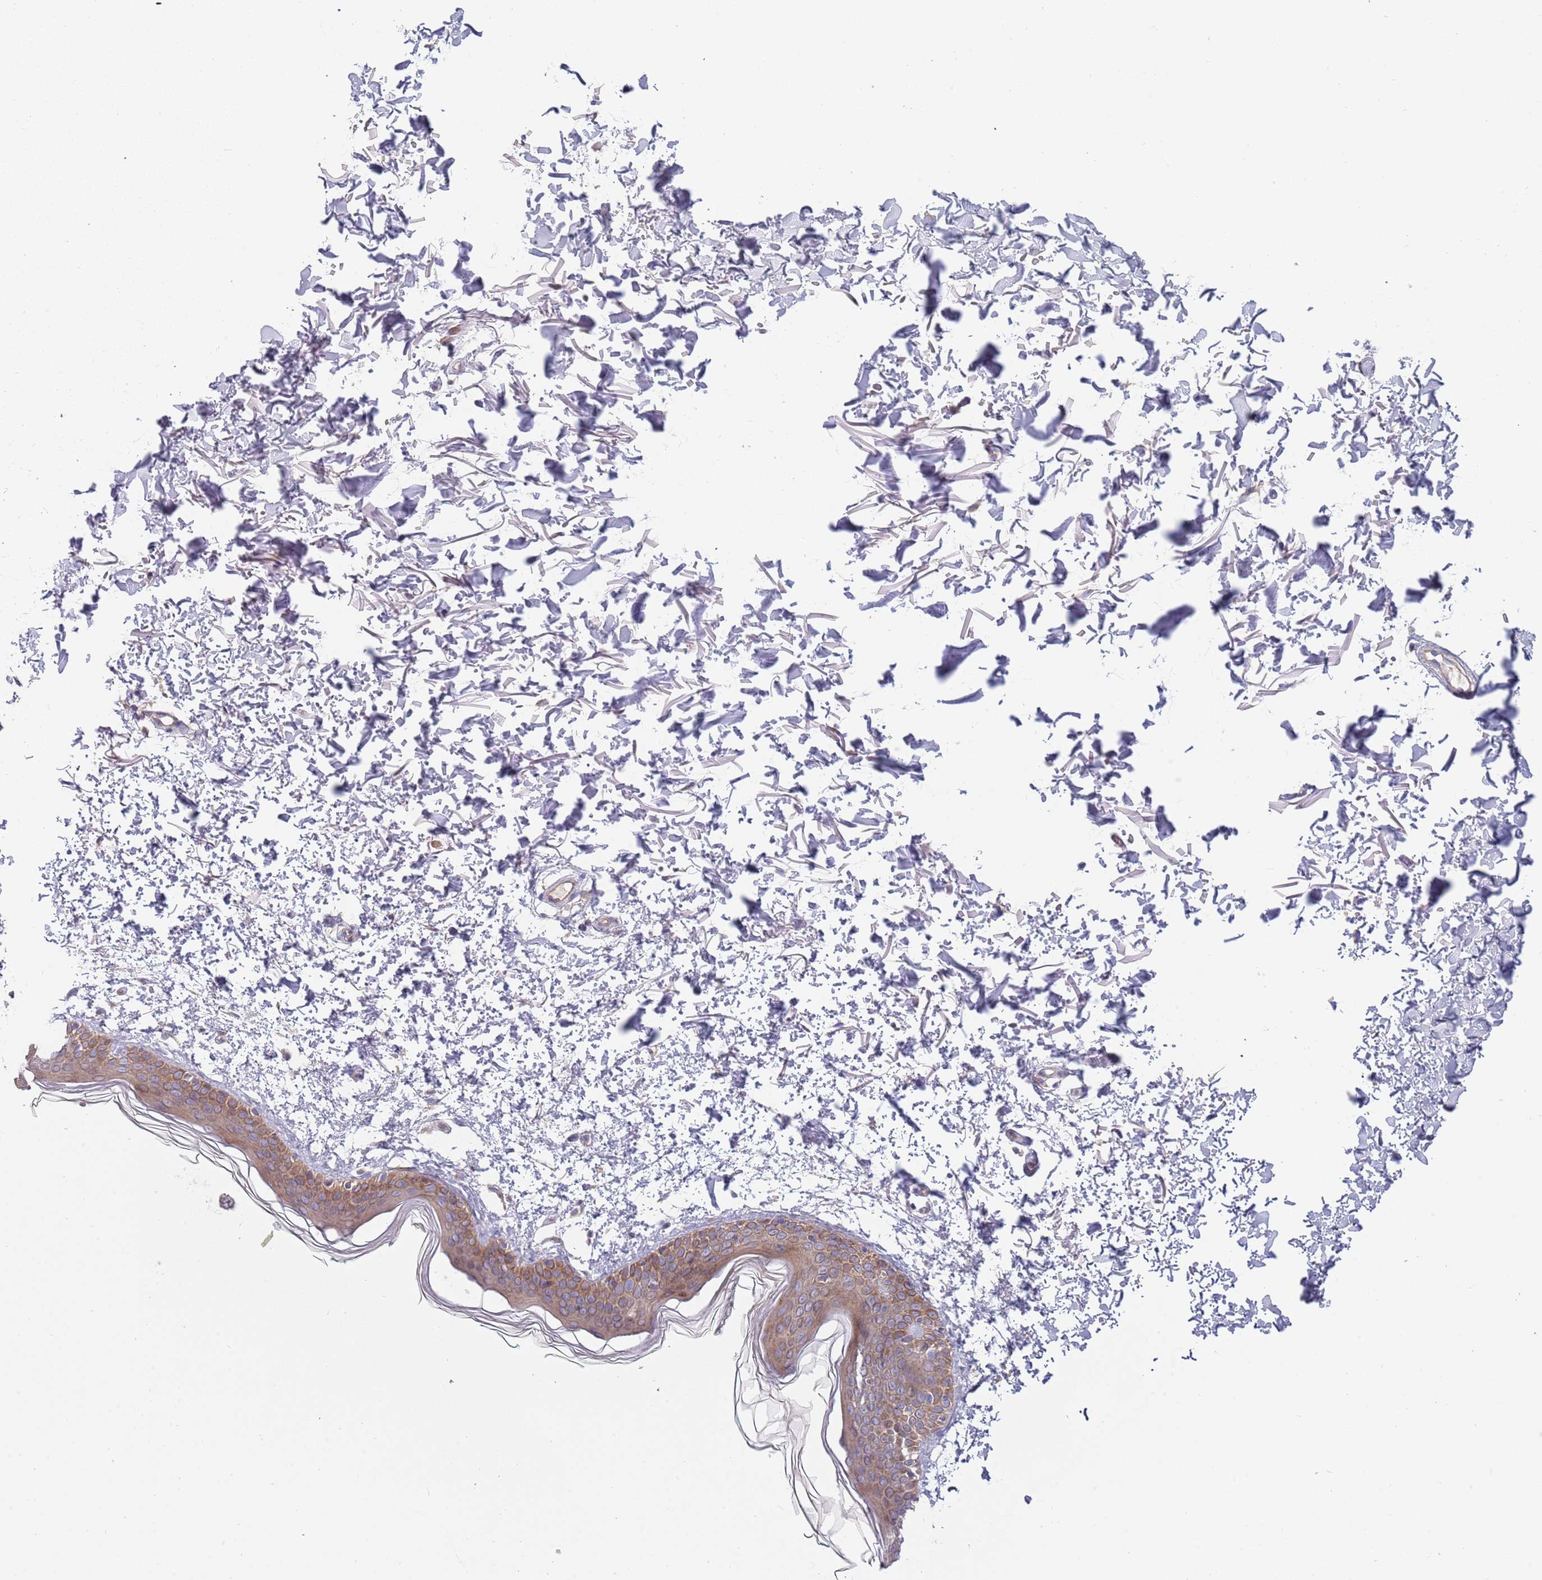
{"staining": {"intensity": "negative", "quantity": "none", "location": "none"}, "tissue": "skin", "cell_type": "Fibroblasts", "image_type": "normal", "snomed": [{"axis": "morphology", "description": "Normal tissue, NOS"}, {"axis": "topography", "description": "Skin"}], "caption": "Human skin stained for a protein using immunohistochemistry (IHC) shows no expression in fibroblasts.", "gene": "ABCC10", "patient": {"sex": "male", "age": 66}}